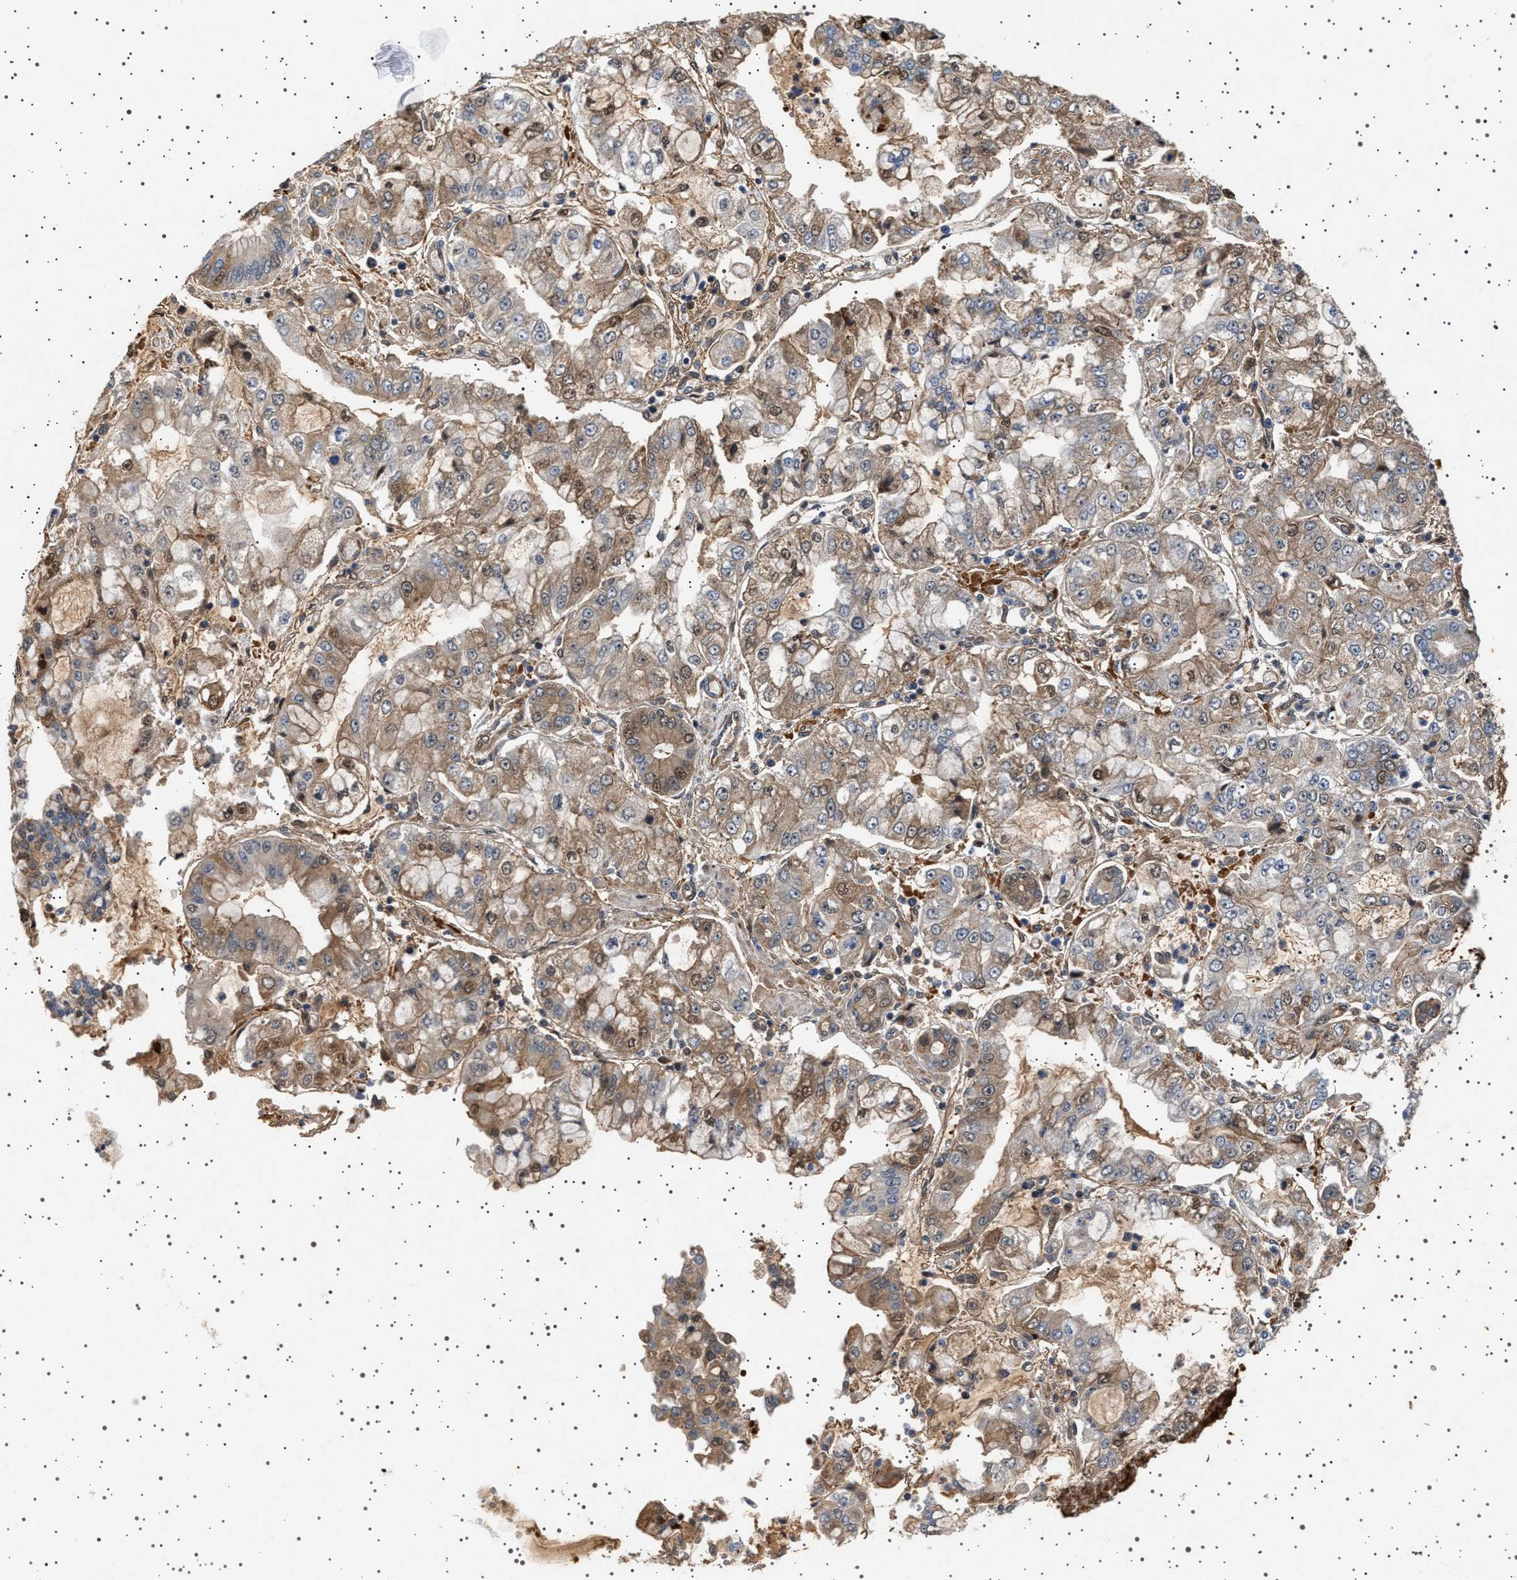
{"staining": {"intensity": "weak", "quantity": ">75%", "location": "cytoplasmic/membranous"}, "tissue": "stomach cancer", "cell_type": "Tumor cells", "image_type": "cancer", "snomed": [{"axis": "morphology", "description": "Adenocarcinoma, NOS"}, {"axis": "topography", "description": "Stomach"}], "caption": "A brown stain labels weak cytoplasmic/membranous expression of a protein in human stomach cancer (adenocarcinoma) tumor cells.", "gene": "FICD", "patient": {"sex": "male", "age": 76}}